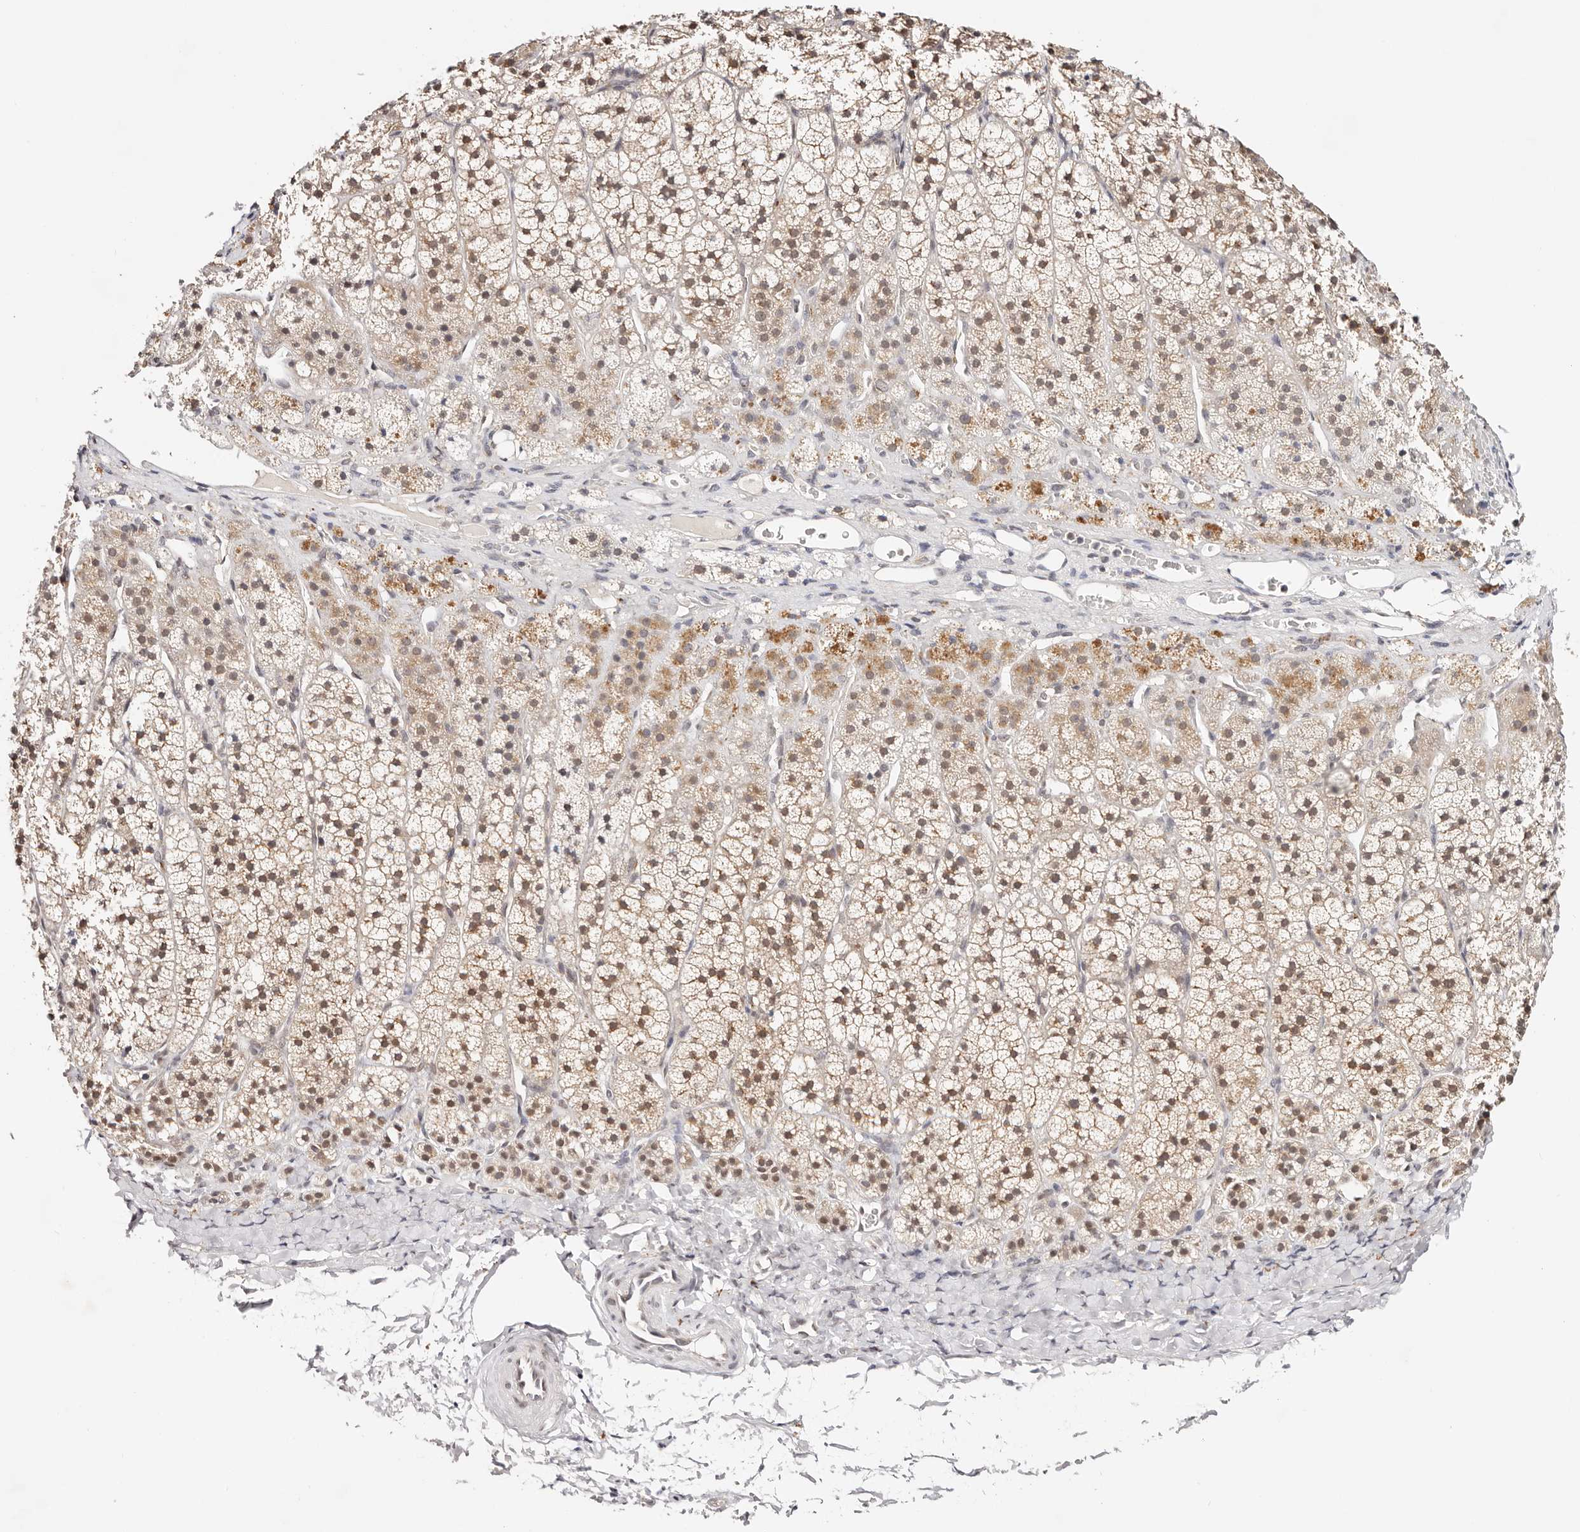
{"staining": {"intensity": "moderate", "quantity": "25%-75%", "location": "cytoplasmic/membranous"}, "tissue": "adrenal gland", "cell_type": "Glandular cells", "image_type": "normal", "snomed": [{"axis": "morphology", "description": "Normal tissue, NOS"}, {"axis": "topography", "description": "Adrenal gland"}], "caption": "Immunohistochemistry image of benign human adrenal gland stained for a protein (brown), which reveals medium levels of moderate cytoplasmic/membranous staining in approximately 25%-75% of glandular cells.", "gene": "VIPAS39", "patient": {"sex": "female", "age": 44}}